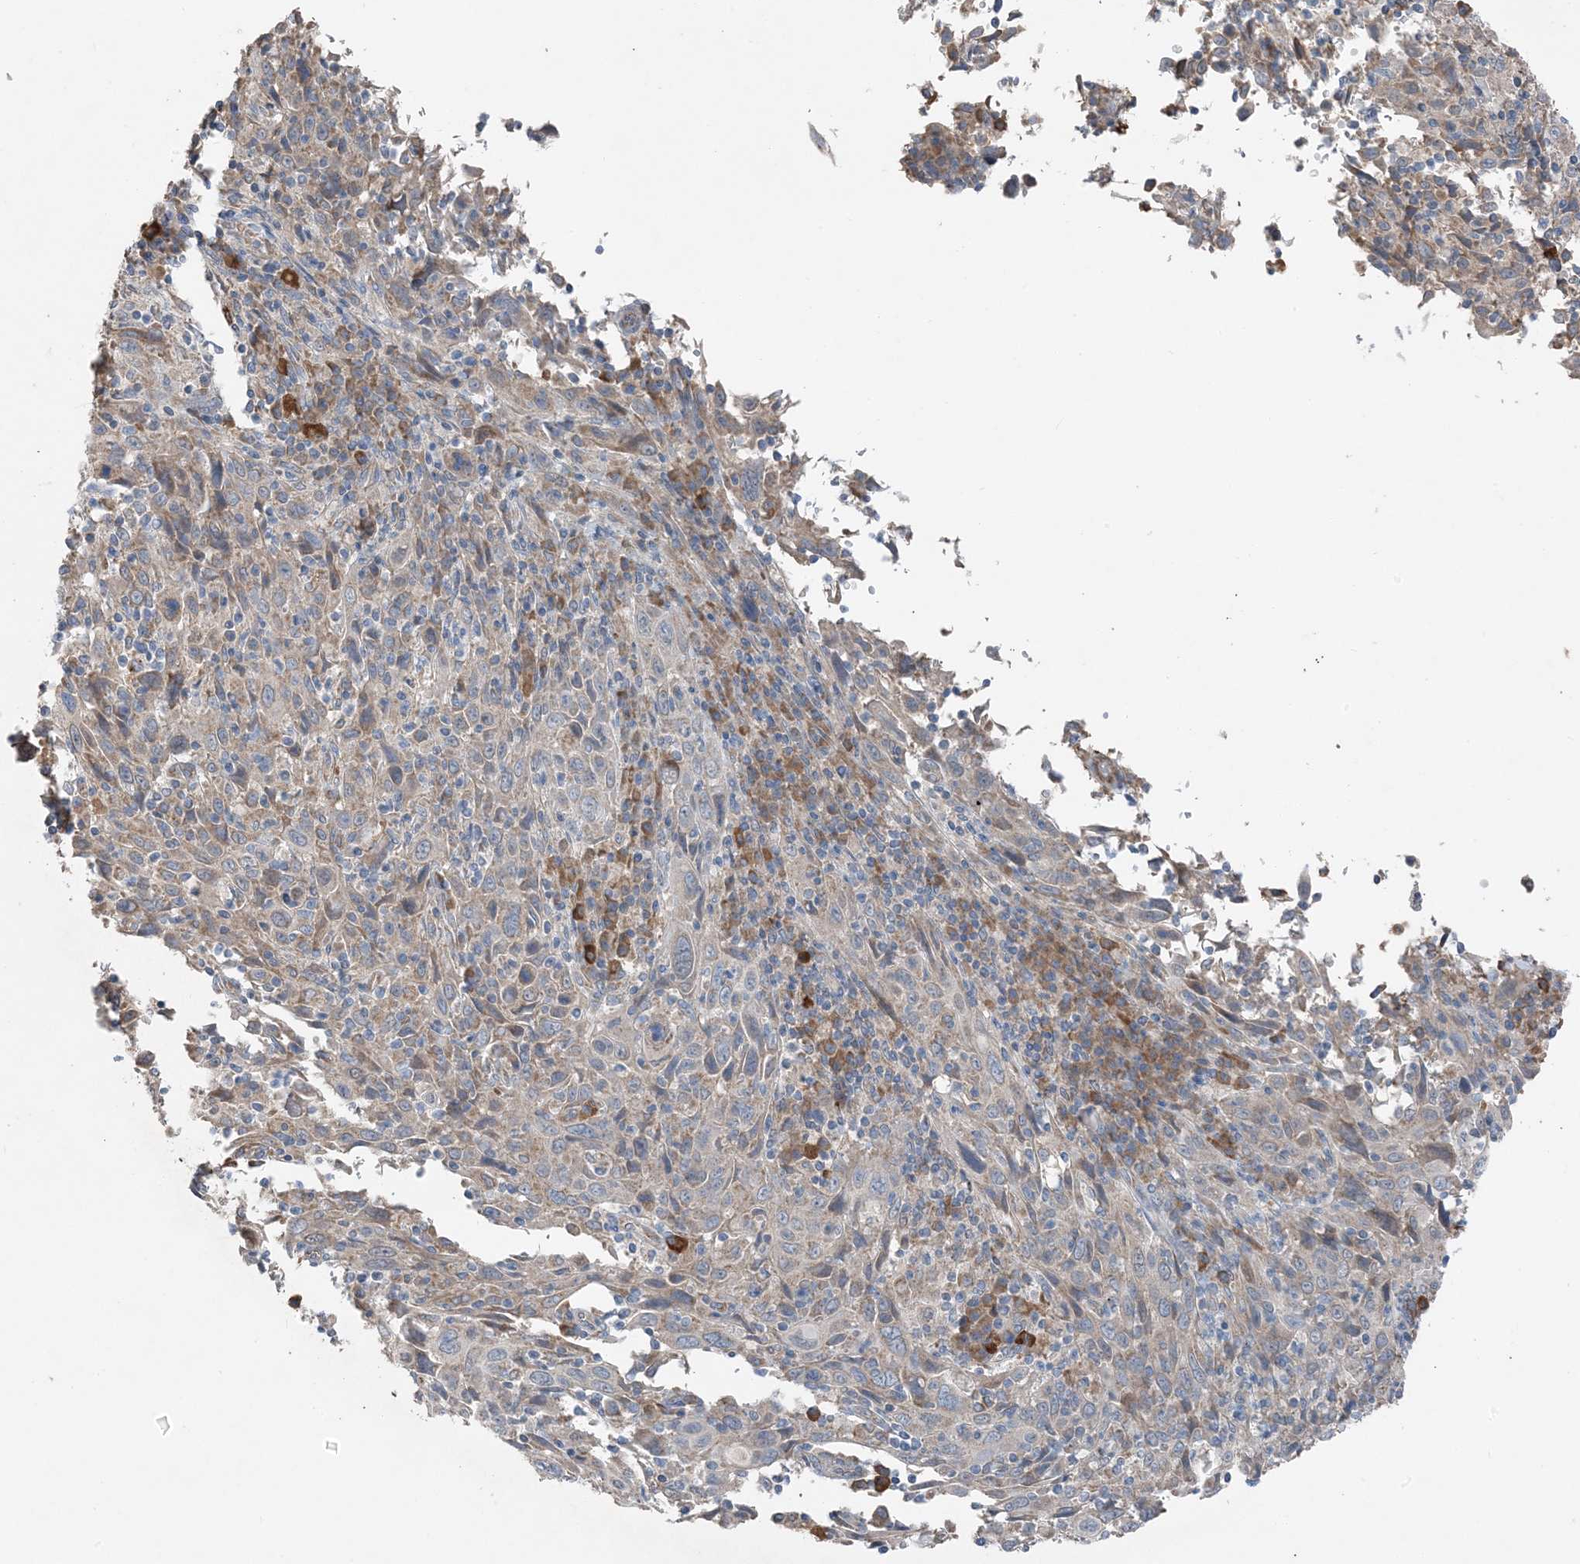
{"staining": {"intensity": "weak", "quantity": "<25%", "location": "cytoplasmic/membranous"}, "tissue": "cervical cancer", "cell_type": "Tumor cells", "image_type": "cancer", "snomed": [{"axis": "morphology", "description": "Squamous cell carcinoma, NOS"}, {"axis": "topography", "description": "Cervix"}], "caption": "Micrograph shows no protein expression in tumor cells of cervical squamous cell carcinoma tissue. (Stains: DAB (3,3'-diaminobenzidine) IHC with hematoxylin counter stain, Microscopy: brightfield microscopy at high magnification).", "gene": "DHX30", "patient": {"sex": "female", "age": 46}}